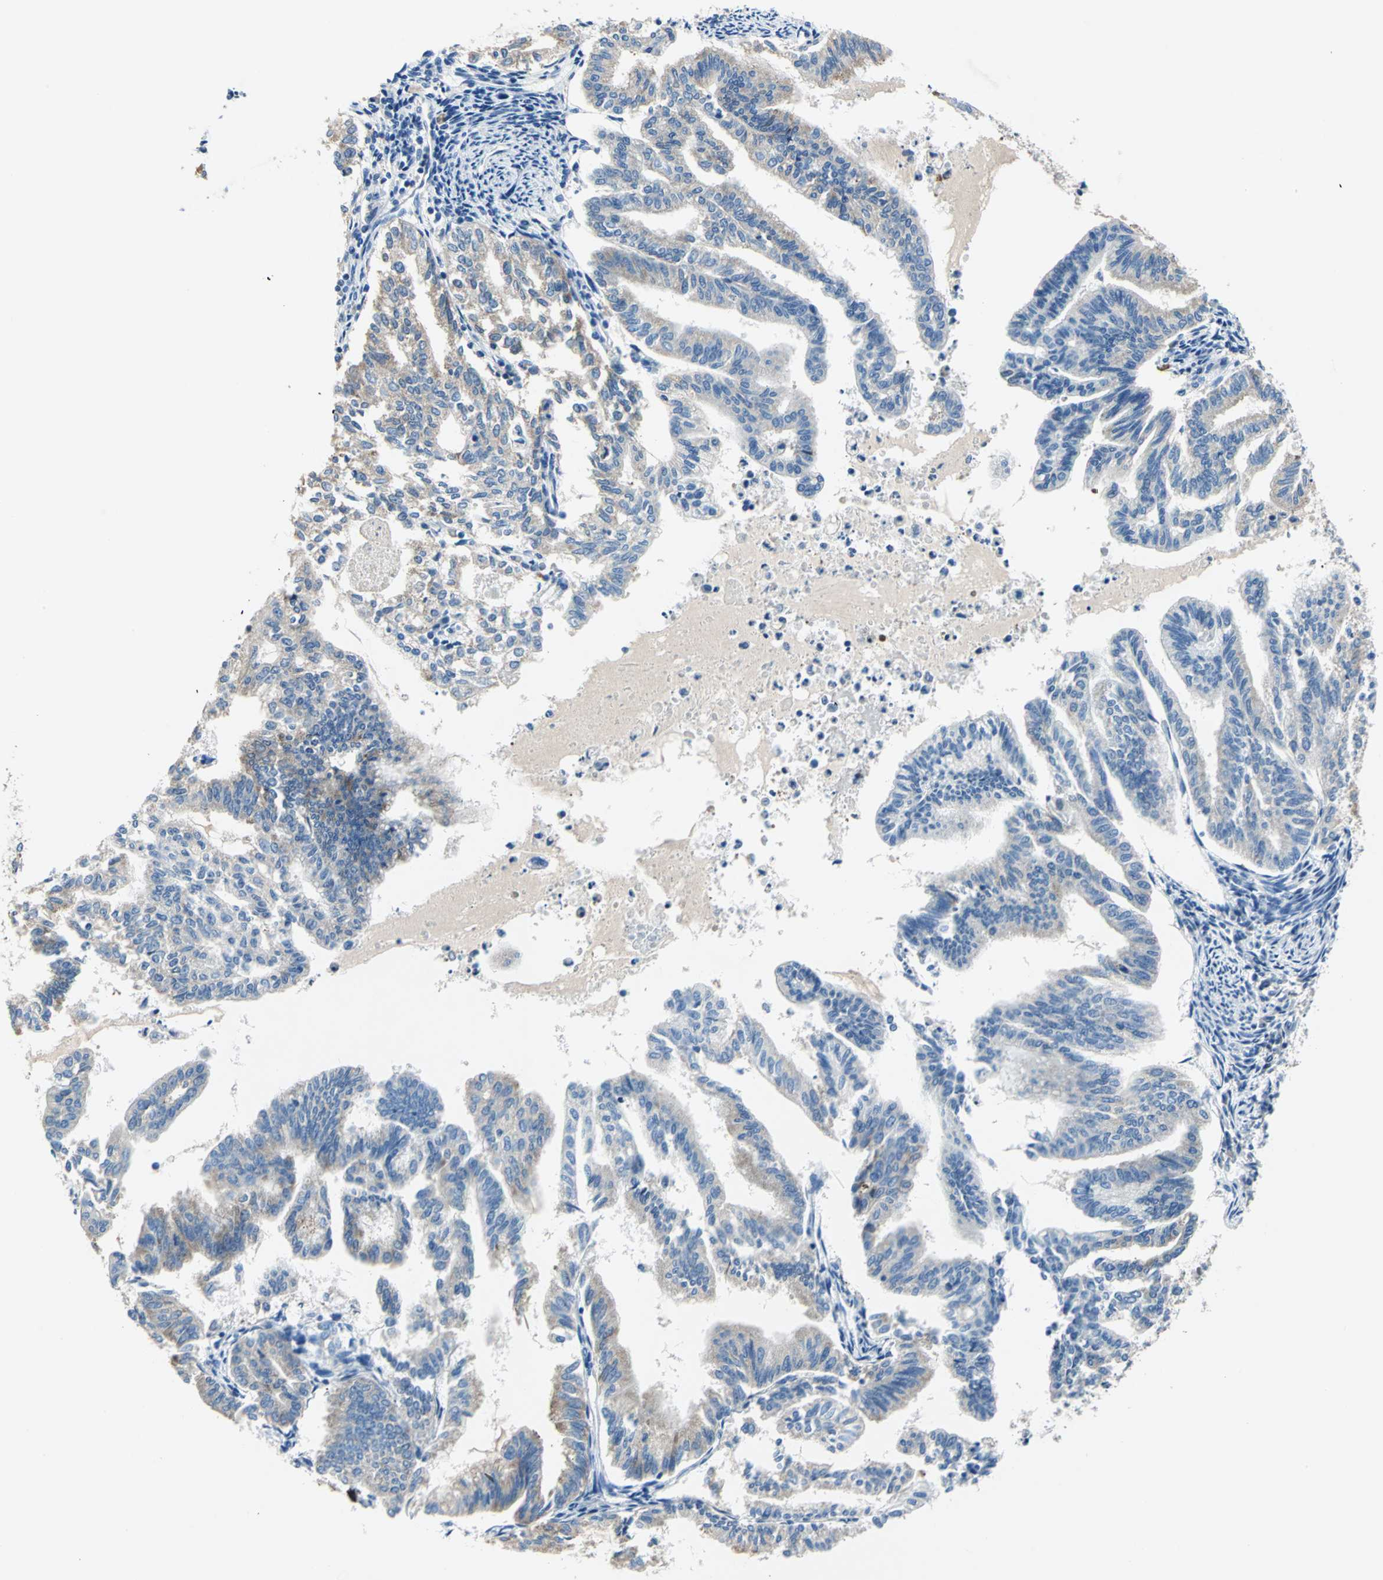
{"staining": {"intensity": "weak", "quantity": "25%-75%", "location": "cytoplasmic/membranous"}, "tissue": "endometrial cancer", "cell_type": "Tumor cells", "image_type": "cancer", "snomed": [{"axis": "morphology", "description": "Adenocarcinoma, NOS"}, {"axis": "topography", "description": "Endometrium"}], "caption": "Approximately 25%-75% of tumor cells in human adenocarcinoma (endometrial) reveal weak cytoplasmic/membranous protein positivity as visualized by brown immunohistochemical staining.", "gene": "TRIM25", "patient": {"sex": "female", "age": 79}}